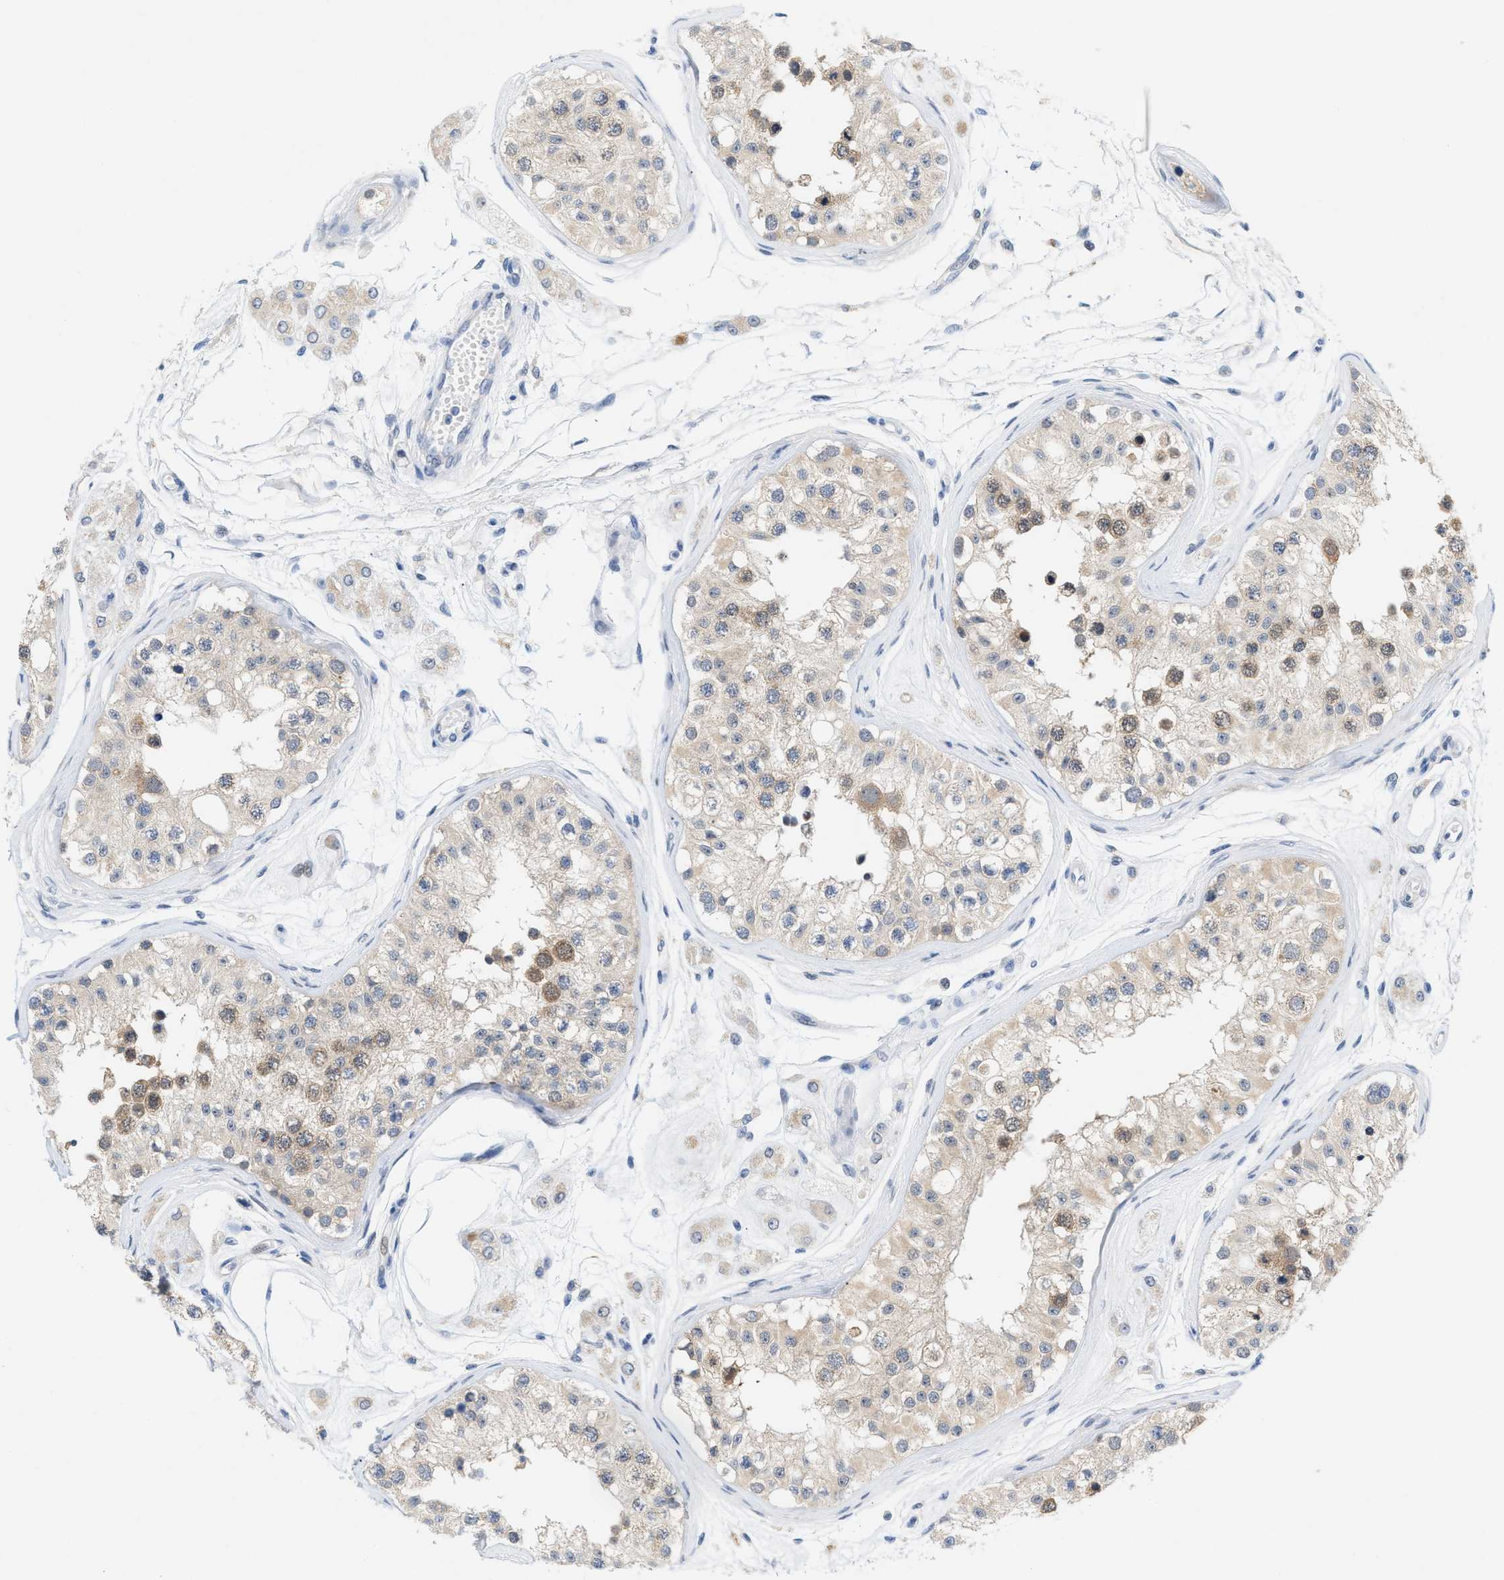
{"staining": {"intensity": "moderate", "quantity": "25%-75%", "location": "cytoplasmic/membranous"}, "tissue": "testis", "cell_type": "Cells in seminiferous ducts", "image_type": "normal", "snomed": [{"axis": "morphology", "description": "Normal tissue, NOS"}, {"axis": "morphology", "description": "Adenocarcinoma, metastatic, NOS"}, {"axis": "topography", "description": "Testis"}], "caption": "Testis stained with DAB (3,3'-diaminobenzidine) IHC displays medium levels of moderate cytoplasmic/membranous positivity in approximately 25%-75% of cells in seminiferous ducts. Using DAB (3,3'-diaminobenzidine) (brown) and hematoxylin (blue) stains, captured at high magnification using brightfield microscopy.", "gene": "WIPI2", "patient": {"sex": "male", "age": 26}}